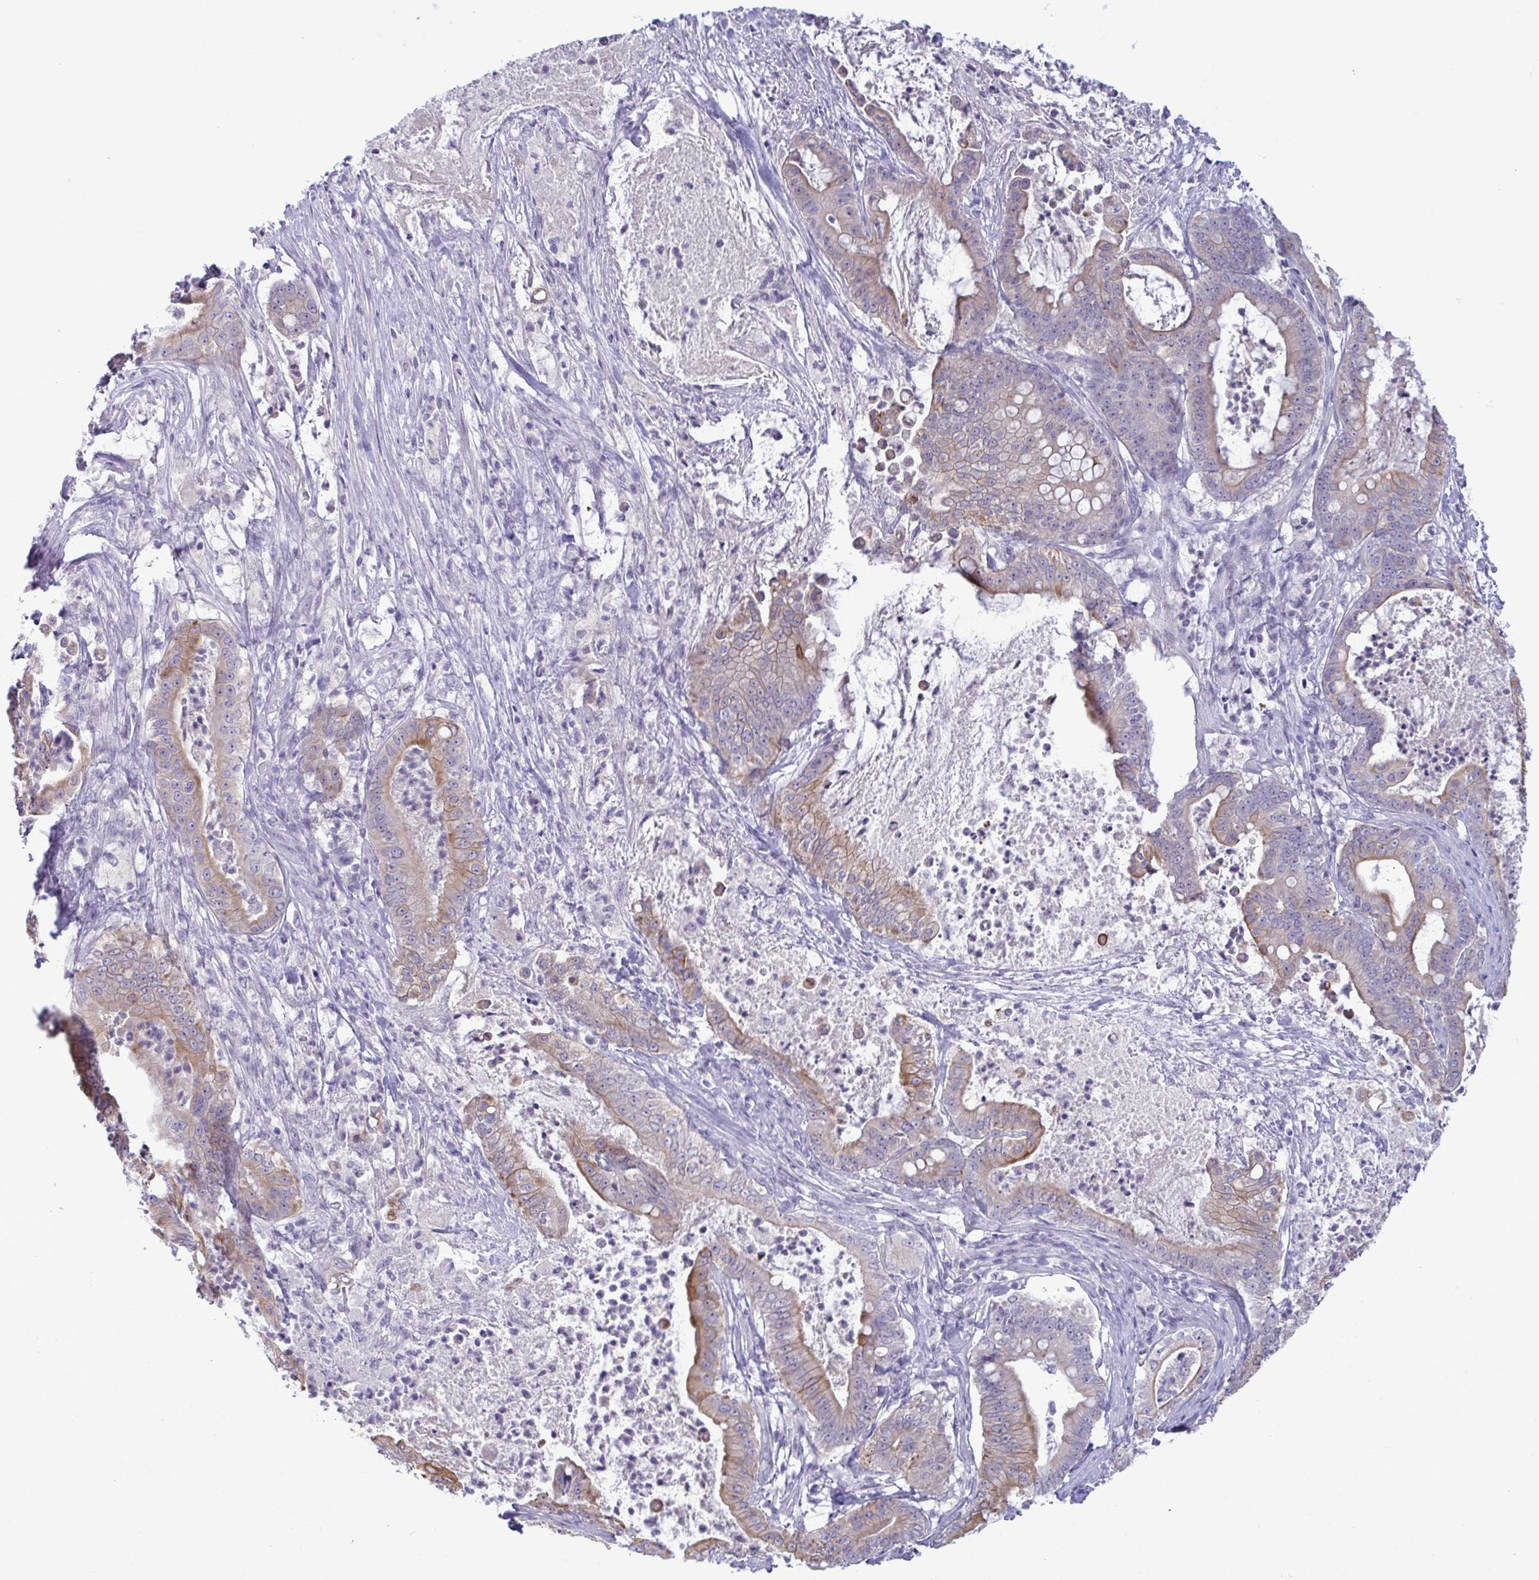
{"staining": {"intensity": "moderate", "quantity": "<25%", "location": "cytoplasmic/membranous"}, "tissue": "pancreatic cancer", "cell_type": "Tumor cells", "image_type": "cancer", "snomed": [{"axis": "morphology", "description": "Adenocarcinoma, NOS"}, {"axis": "topography", "description": "Pancreas"}], "caption": "This is a histology image of immunohistochemistry (IHC) staining of pancreatic adenocarcinoma, which shows moderate expression in the cytoplasmic/membranous of tumor cells.", "gene": "TENT5D", "patient": {"sex": "male", "age": 71}}